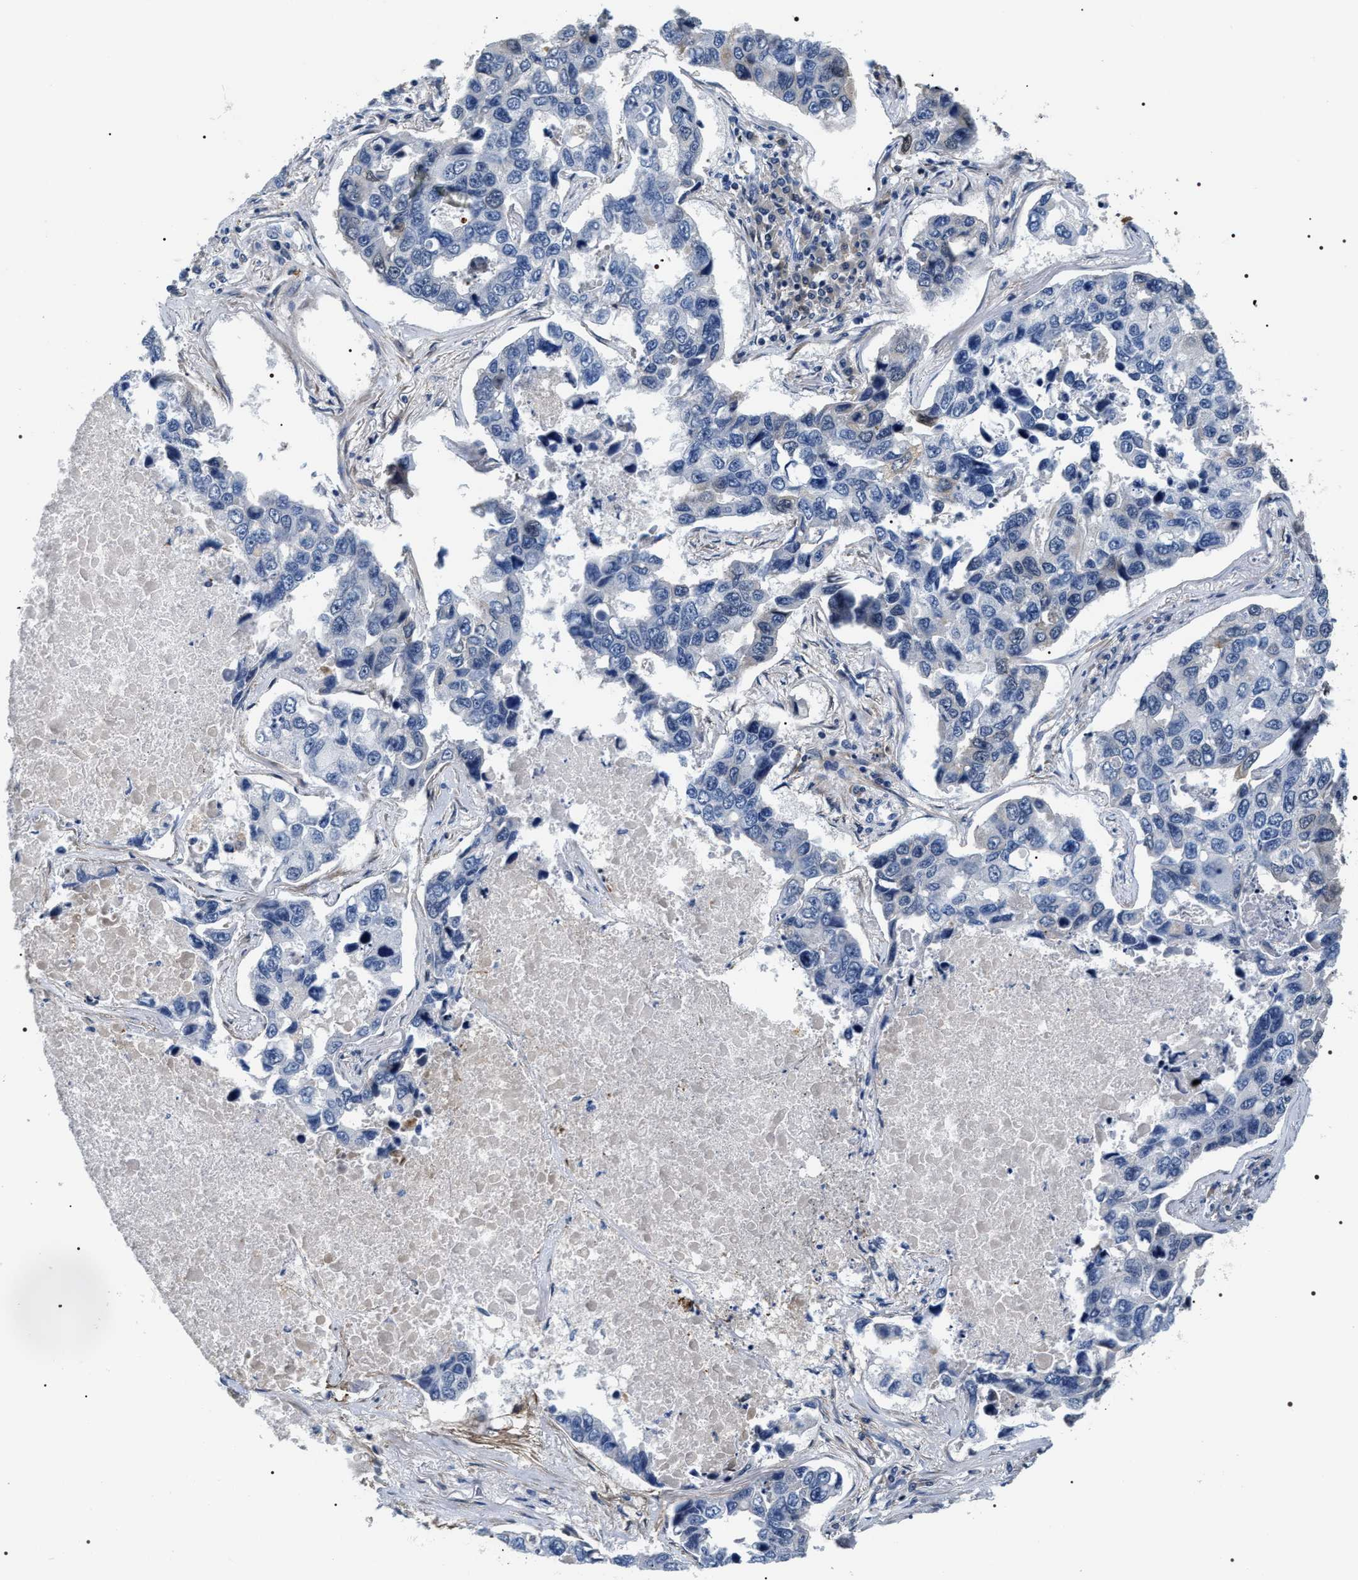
{"staining": {"intensity": "negative", "quantity": "none", "location": "none"}, "tissue": "lung cancer", "cell_type": "Tumor cells", "image_type": "cancer", "snomed": [{"axis": "morphology", "description": "Adenocarcinoma, NOS"}, {"axis": "topography", "description": "Lung"}], "caption": "Immunohistochemistry image of lung adenocarcinoma stained for a protein (brown), which shows no positivity in tumor cells.", "gene": "BAG2", "patient": {"sex": "male", "age": 64}}